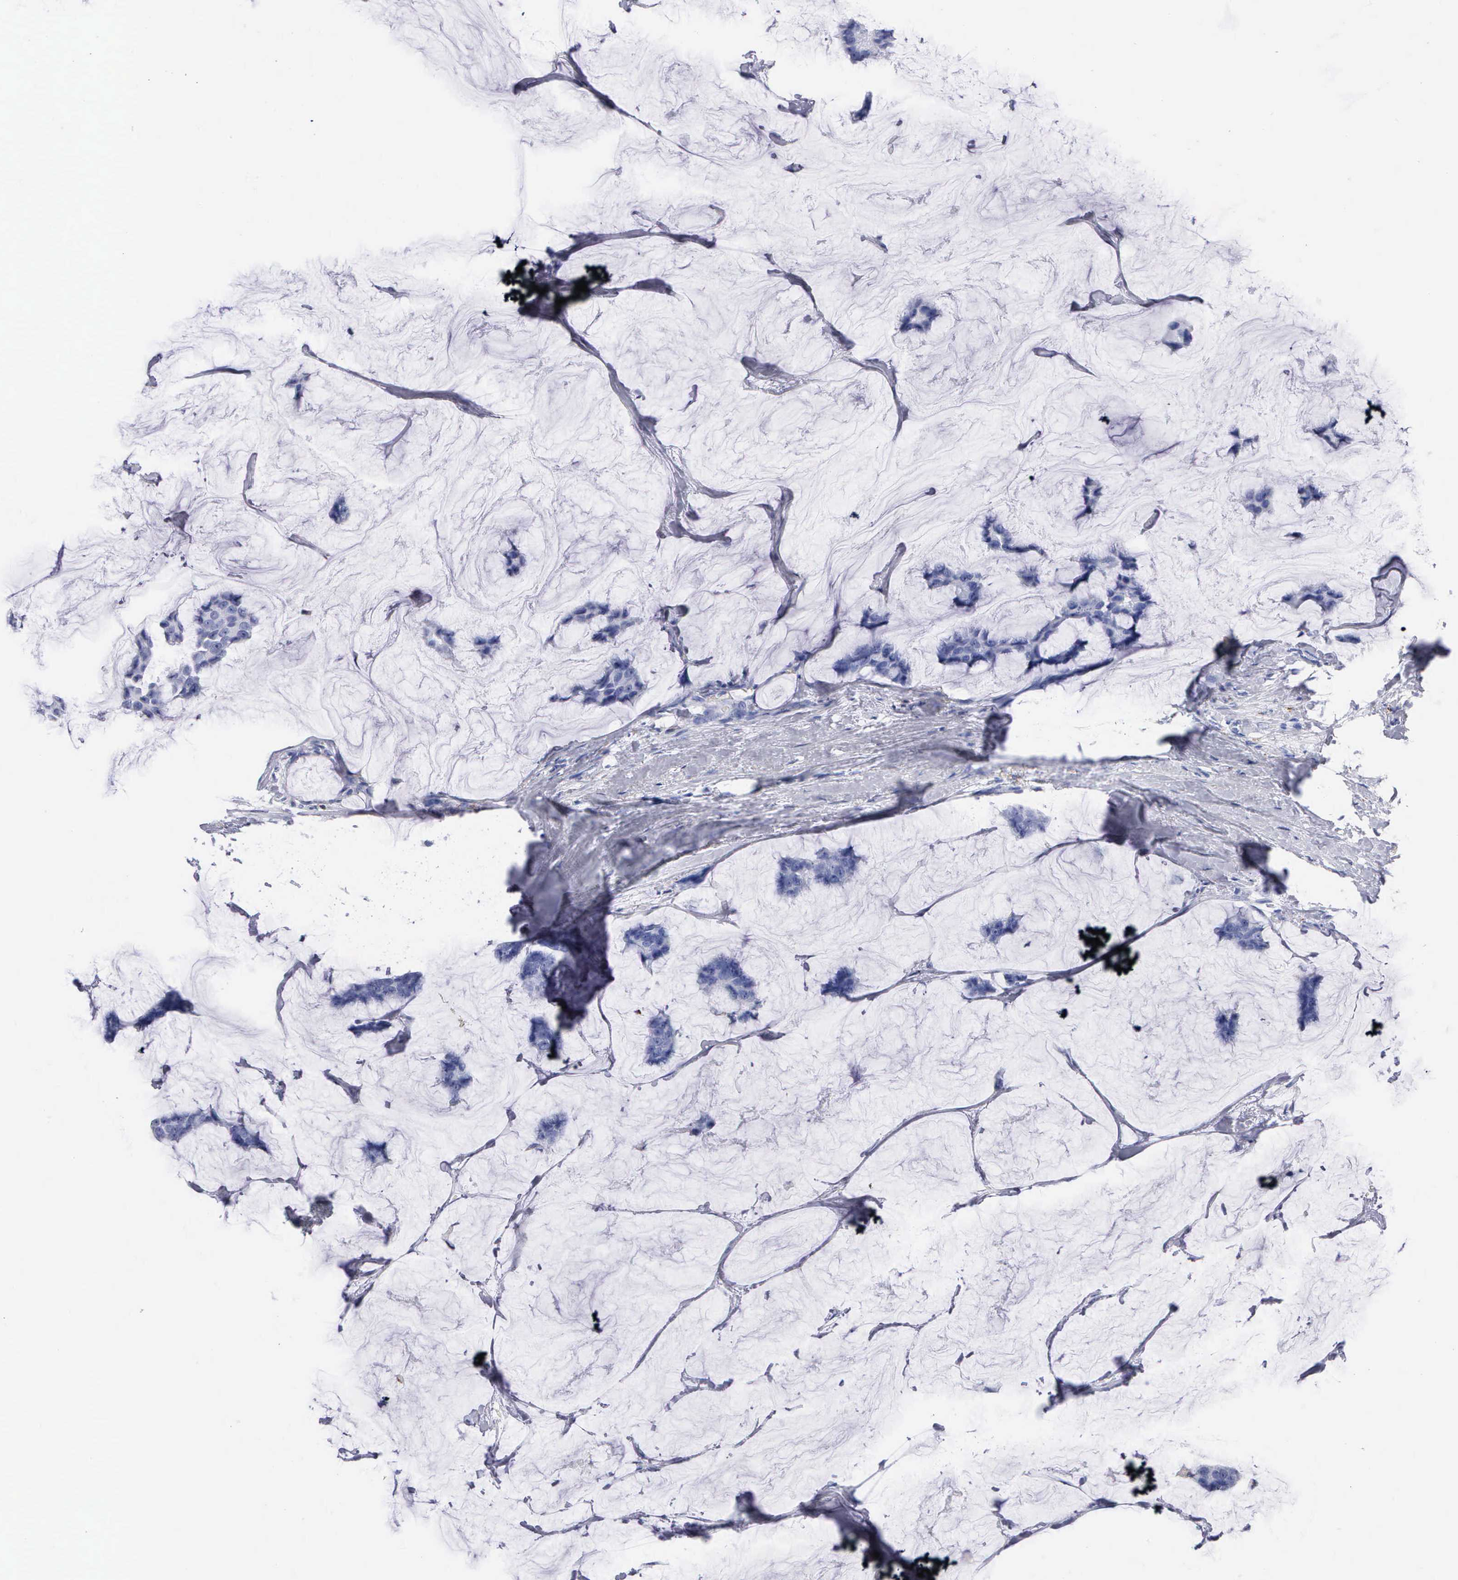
{"staining": {"intensity": "negative", "quantity": "none", "location": "none"}, "tissue": "breast cancer", "cell_type": "Tumor cells", "image_type": "cancer", "snomed": [{"axis": "morphology", "description": "Normal tissue, NOS"}, {"axis": "morphology", "description": "Duct carcinoma"}, {"axis": "topography", "description": "Breast"}], "caption": "Immunohistochemistry of human breast cancer (invasive ductal carcinoma) demonstrates no positivity in tumor cells.", "gene": "CTSL", "patient": {"sex": "female", "age": 50}}